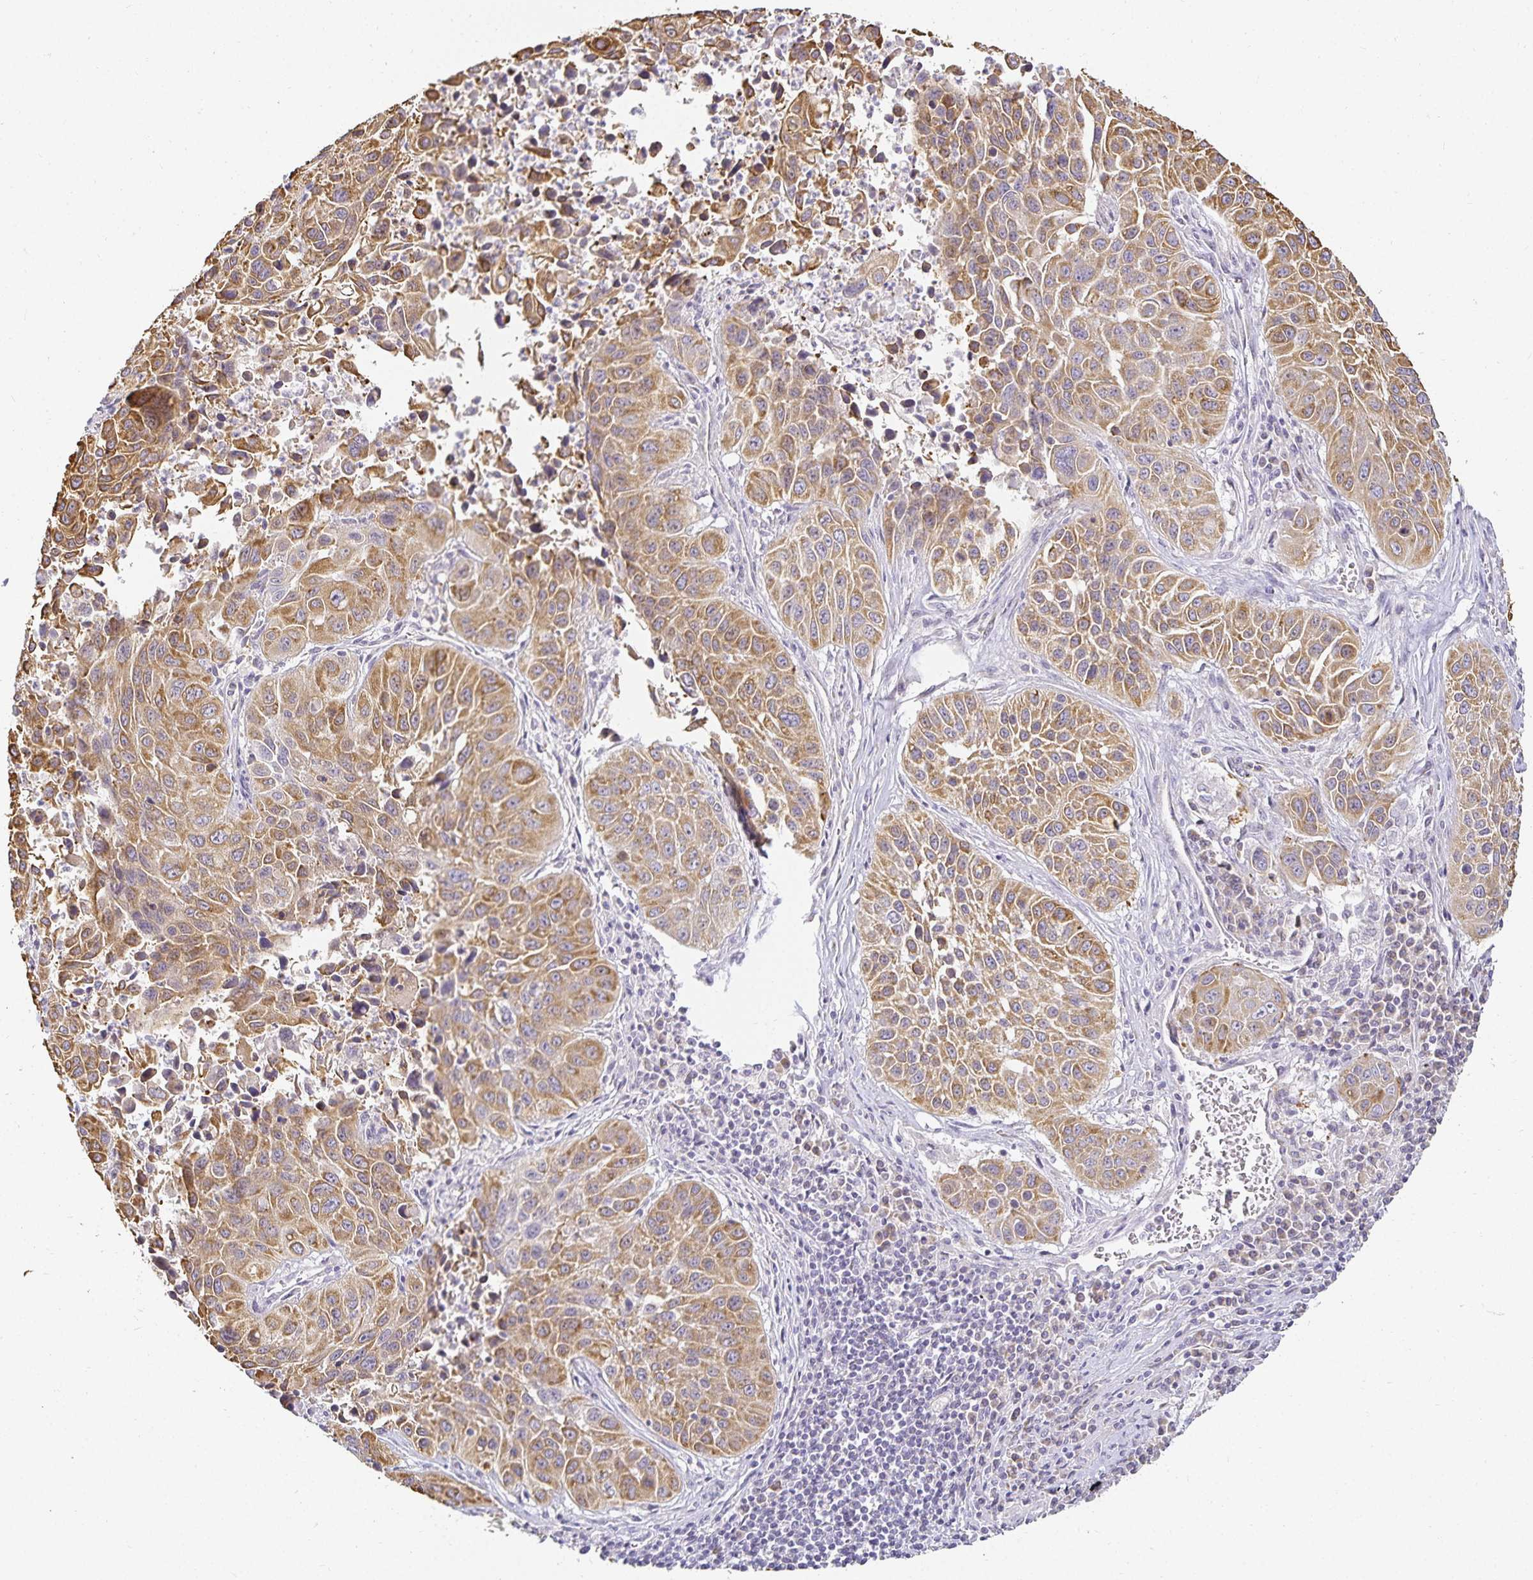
{"staining": {"intensity": "moderate", "quantity": ">75%", "location": "cytoplasmic/membranous"}, "tissue": "lung cancer", "cell_type": "Tumor cells", "image_type": "cancer", "snomed": [{"axis": "morphology", "description": "Squamous cell carcinoma, NOS"}, {"axis": "topography", "description": "Lung"}], "caption": "Immunohistochemistry (DAB (3,3'-diaminobenzidine)) staining of human lung cancer reveals moderate cytoplasmic/membranous protein positivity in about >75% of tumor cells.", "gene": "GP2", "patient": {"sex": "female", "age": 61}}